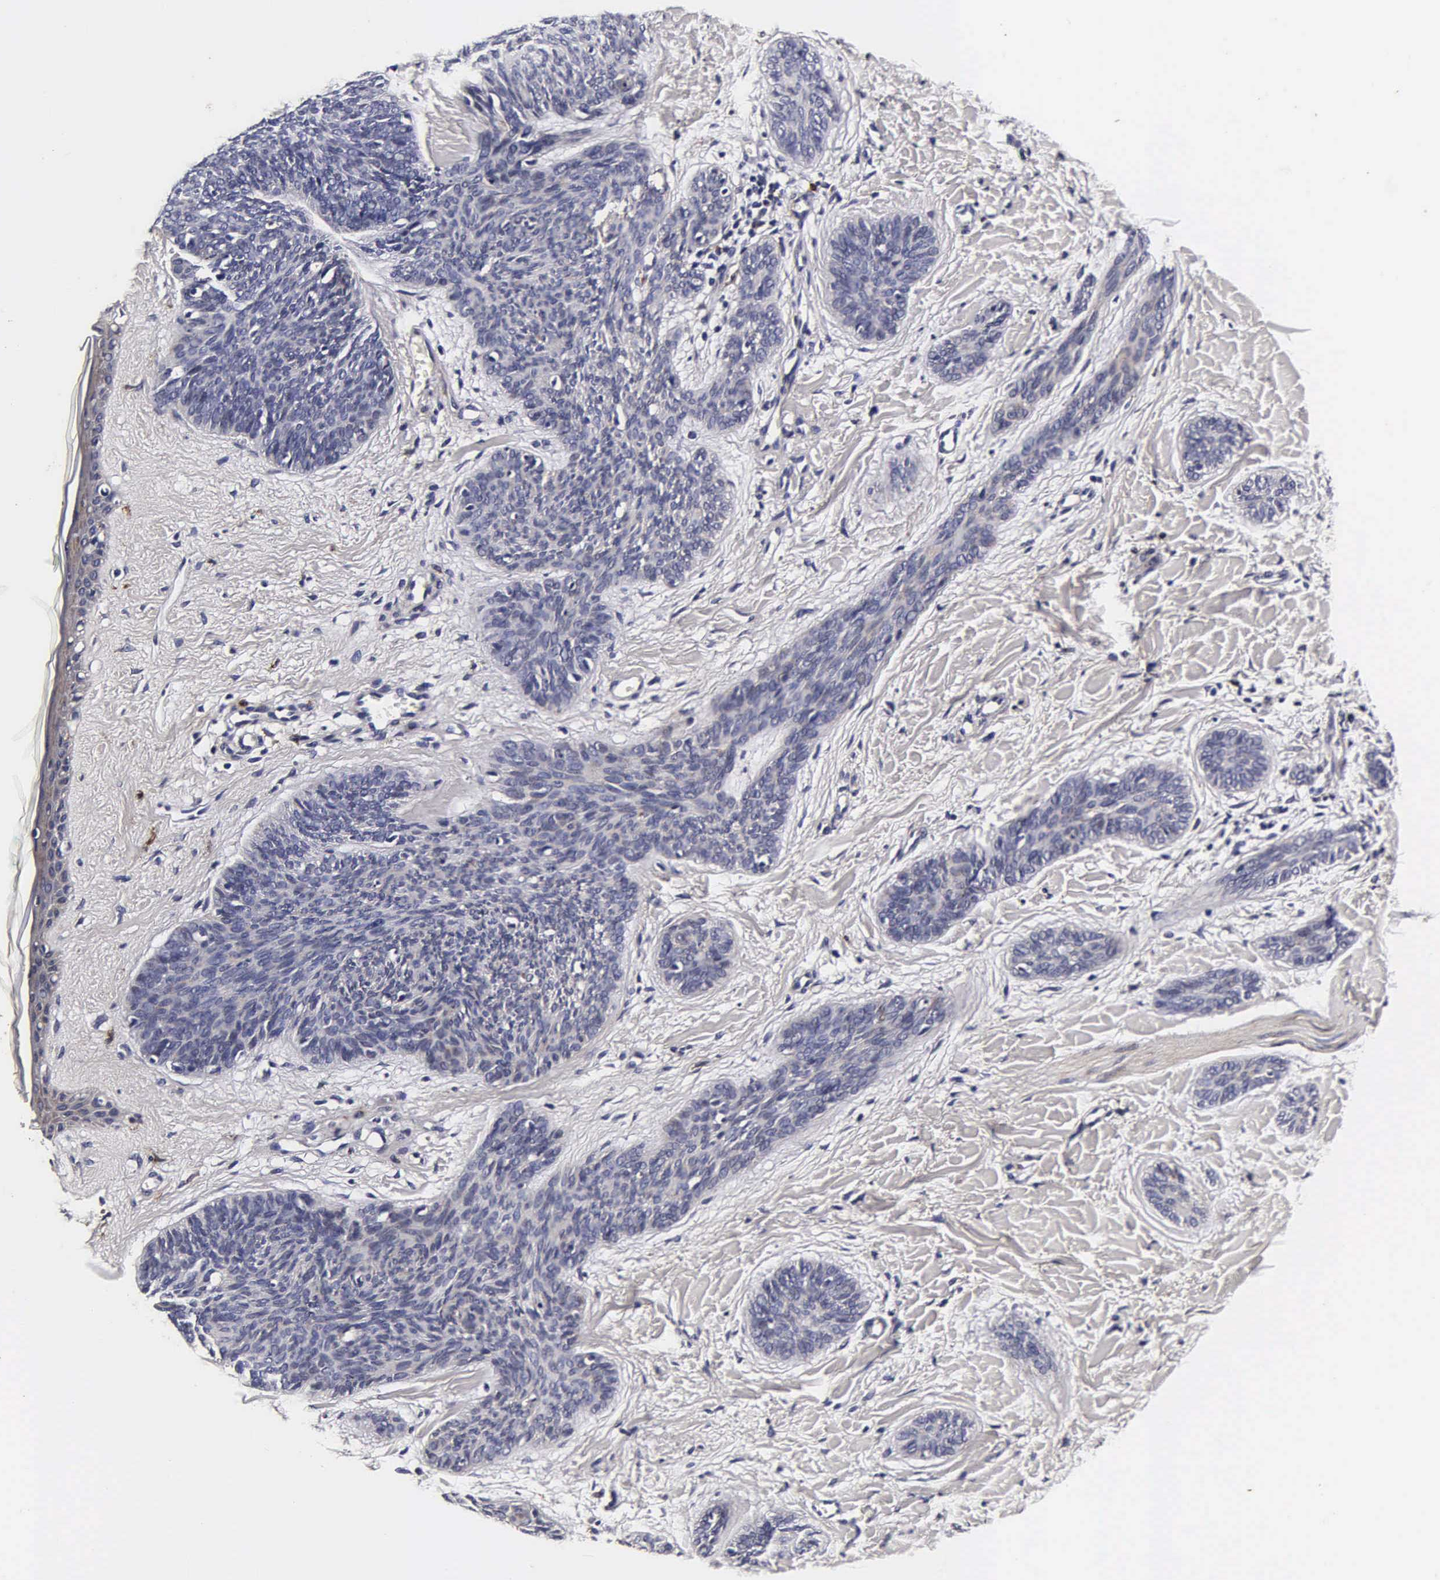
{"staining": {"intensity": "negative", "quantity": "none", "location": "none"}, "tissue": "skin cancer", "cell_type": "Tumor cells", "image_type": "cancer", "snomed": [{"axis": "morphology", "description": "Basal cell carcinoma"}, {"axis": "topography", "description": "Skin"}], "caption": "High magnification brightfield microscopy of basal cell carcinoma (skin) stained with DAB (3,3'-diaminobenzidine) (brown) and counterstained with hematoxylin (blue): tumor cells show no significant staining. (DAB IHC with hematoxylin counter stain).", "gene": "CST3", "patient": {"sex": "female", "age": 81}}